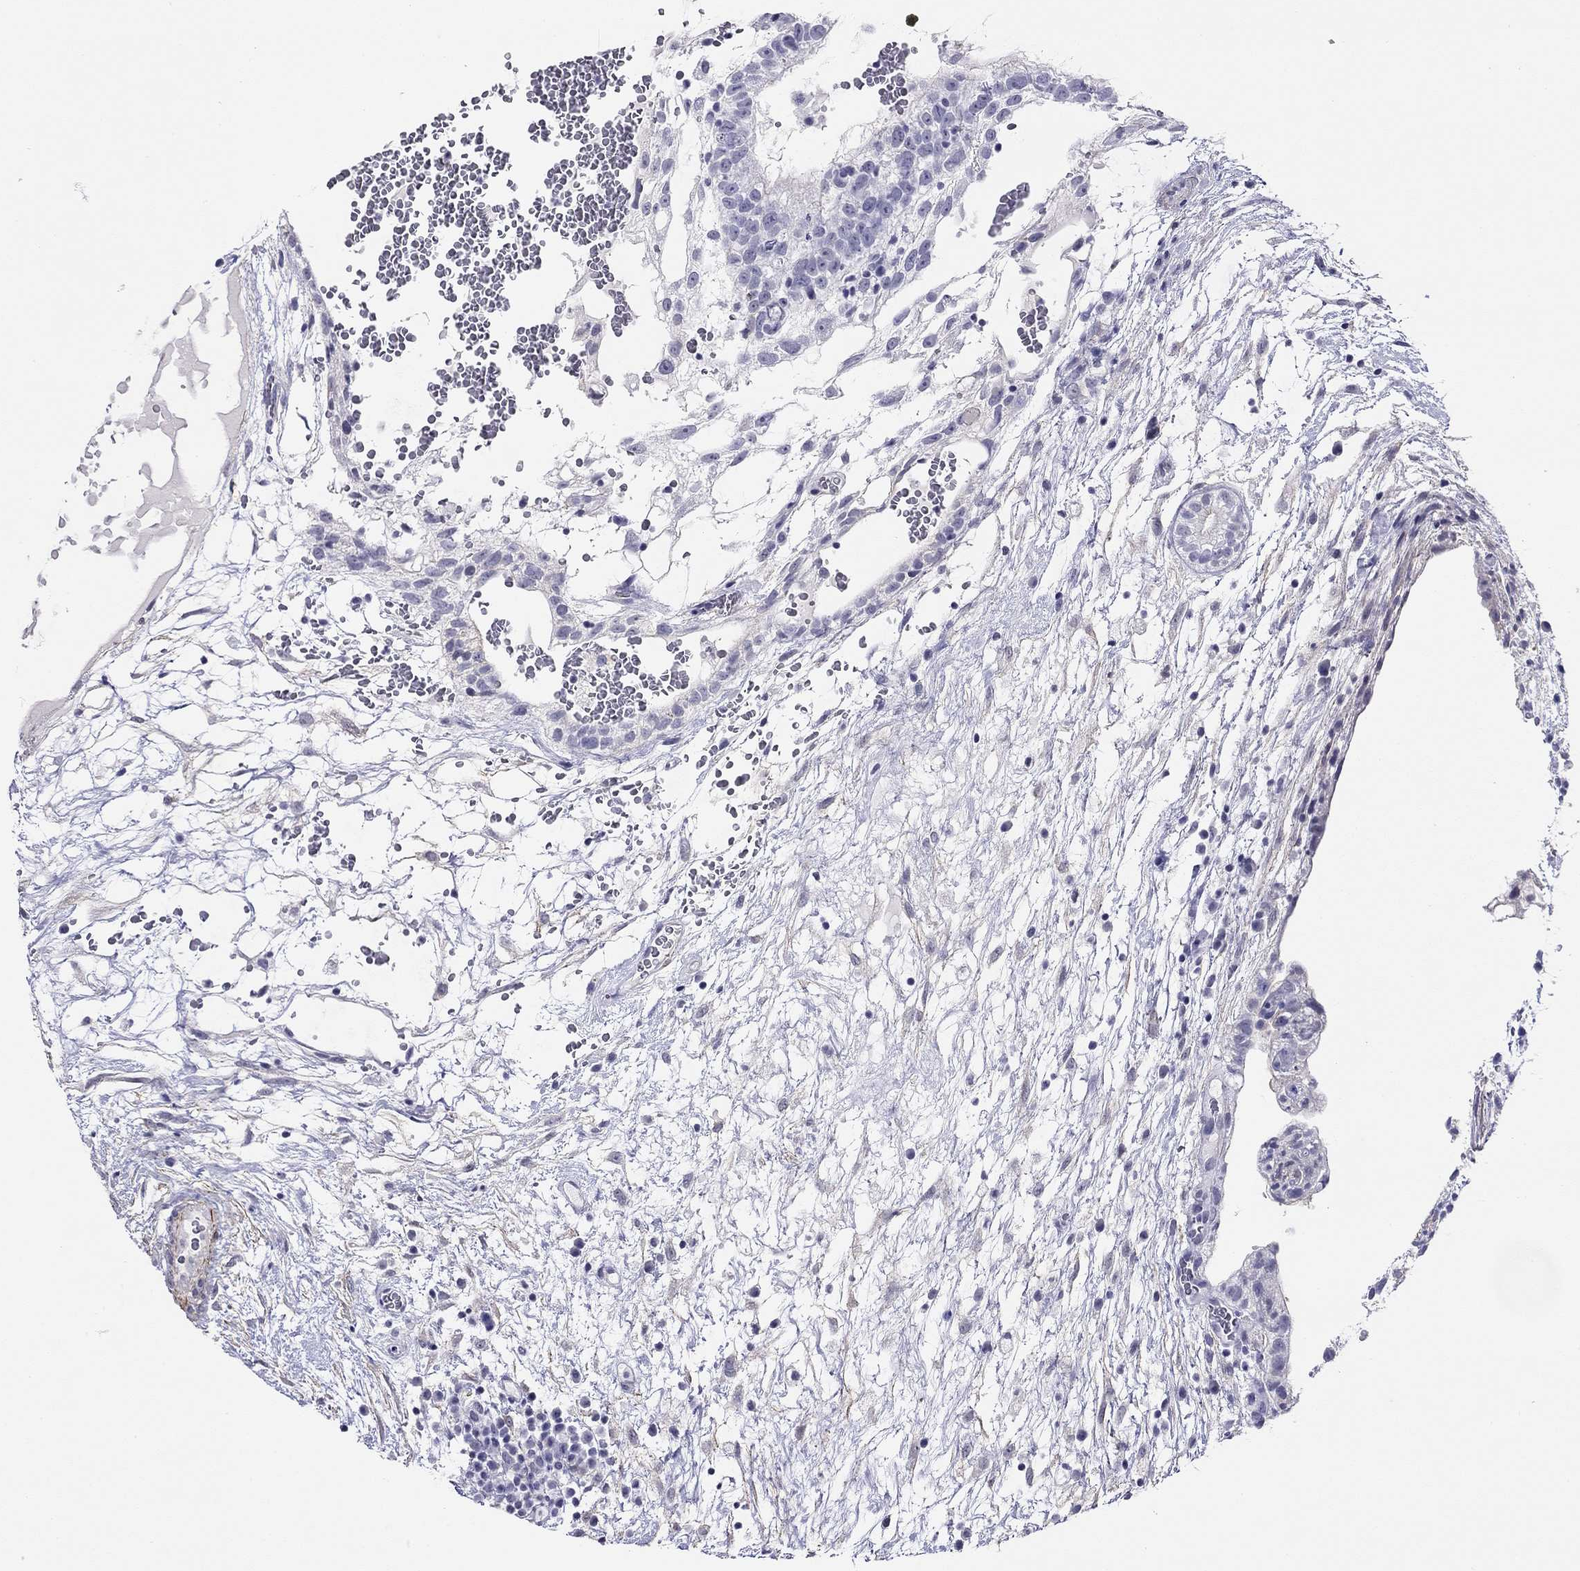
{"staining": {"intensity": "negative", "quantity": "none", "location": "none"}, "tissue": "testis cancer", "cell_type": "Tumor cells", "image_type": "cancer", "snomed": [{"axis": "morphology", "description": "Normal tissue, NOS"}, {"axis": "morphology", "description": "Carcinoma, Embryonal, NOS"}, {"axis": "topography", "description": "Testis"}], "caption": "High power microscopy histopathology image of an IHC photomicrograph of testis embryonal carcinoma, revealing no significant staining in tumor cells.", "gene": "MYMX", "patient": {"sex": "male", "age": 32}}